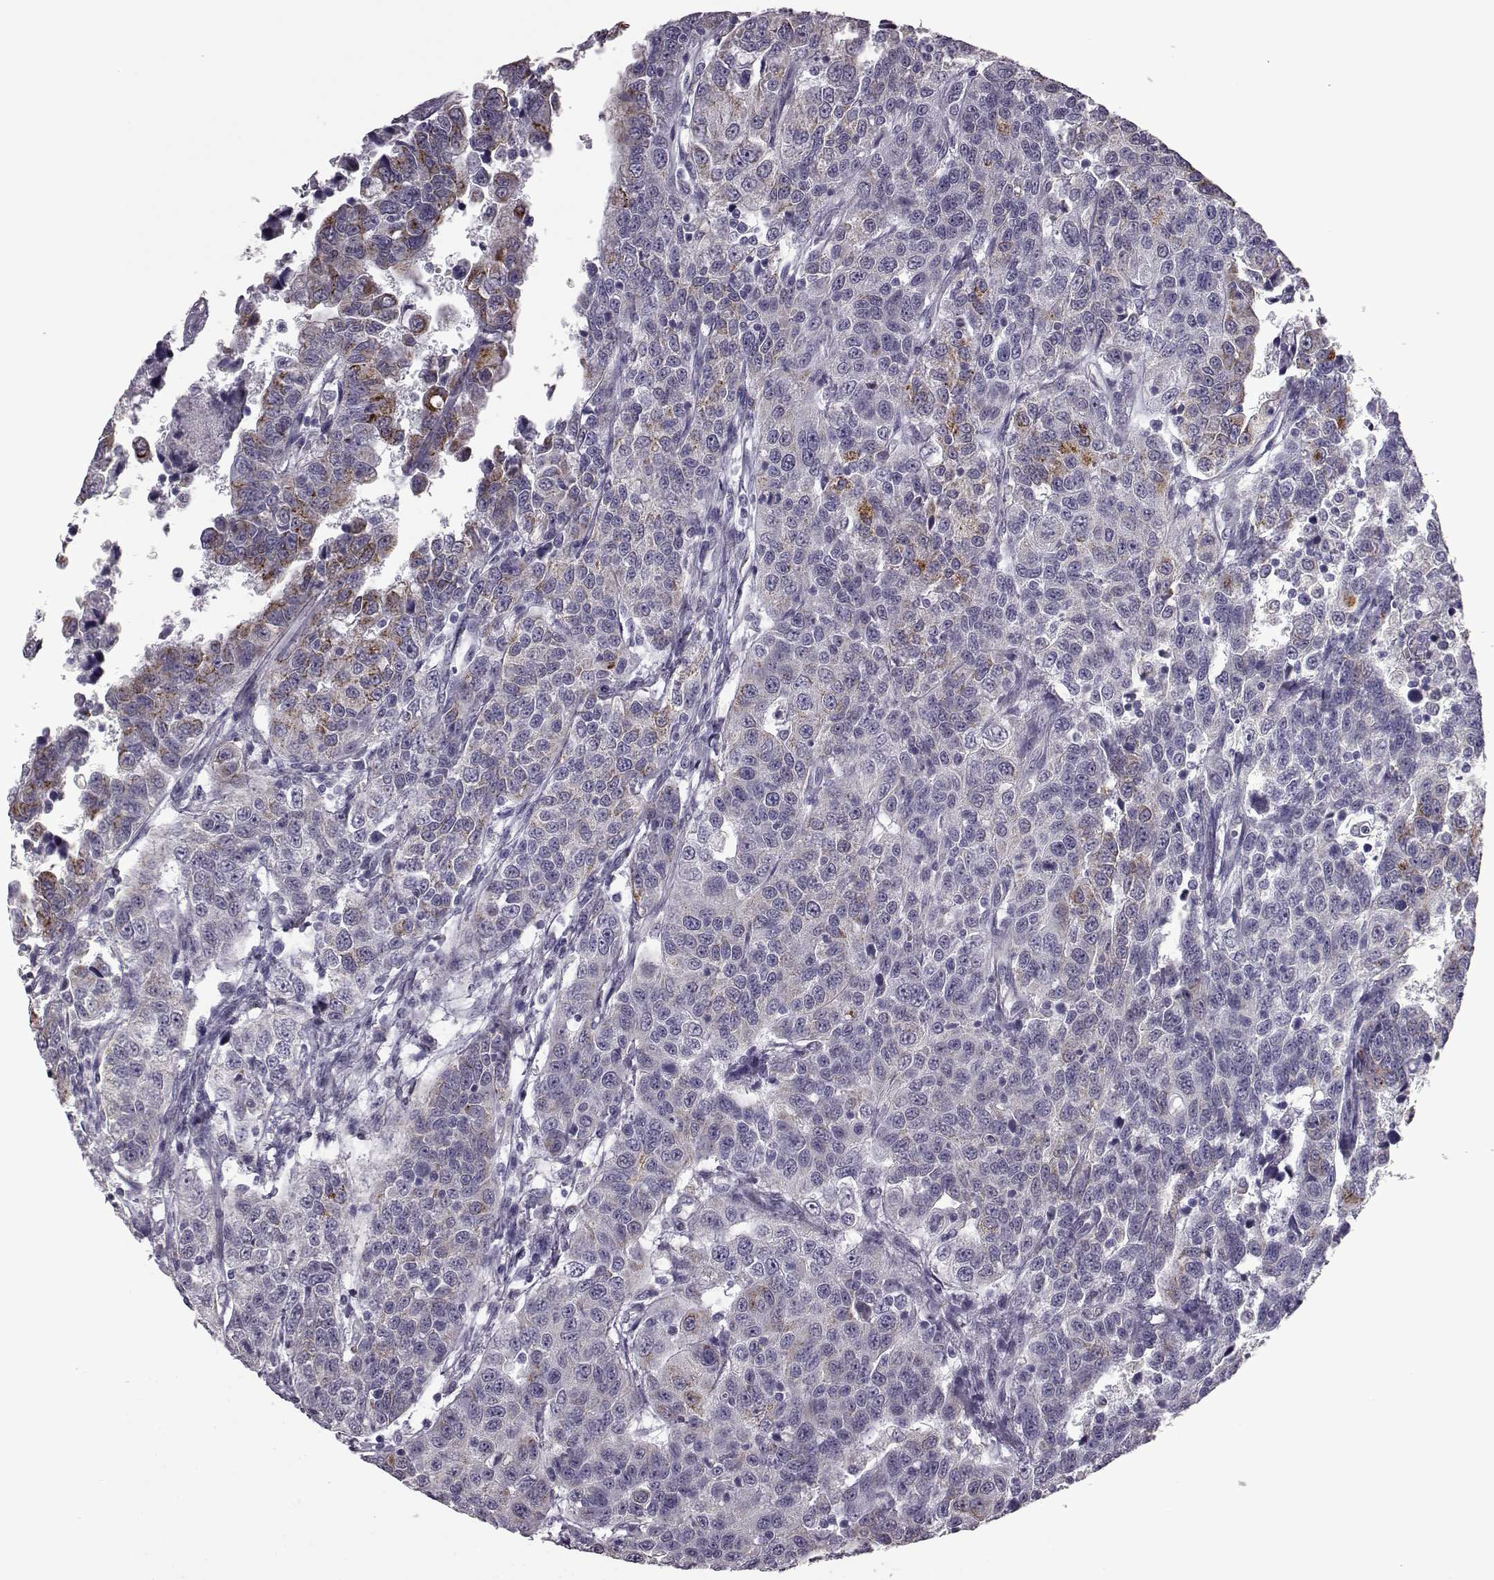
{"staining": {"intensity": "moderate", "quantity": "25%-75%", "location": "cytoplasmic/membranous"}, "tissue": "urothelial cancer", "cell_type": "Tumor cells", "image_type": "cancer", "snomed": [{"axis": "morphology", "description": "Urothelial carcinoma, NOS"}, {"axis": "morphology", "description": "Urothelial carcinoma, High grade"}, {"axis": "topography", "description": "Urinary bladder"}], "caption": "A brown stain labels moderate cytoplasmic/membranous staining of a protein in urothelial cancer tumor cells.", "gene": "PRR9", "patient": {"sex": "female", "age": 73}}